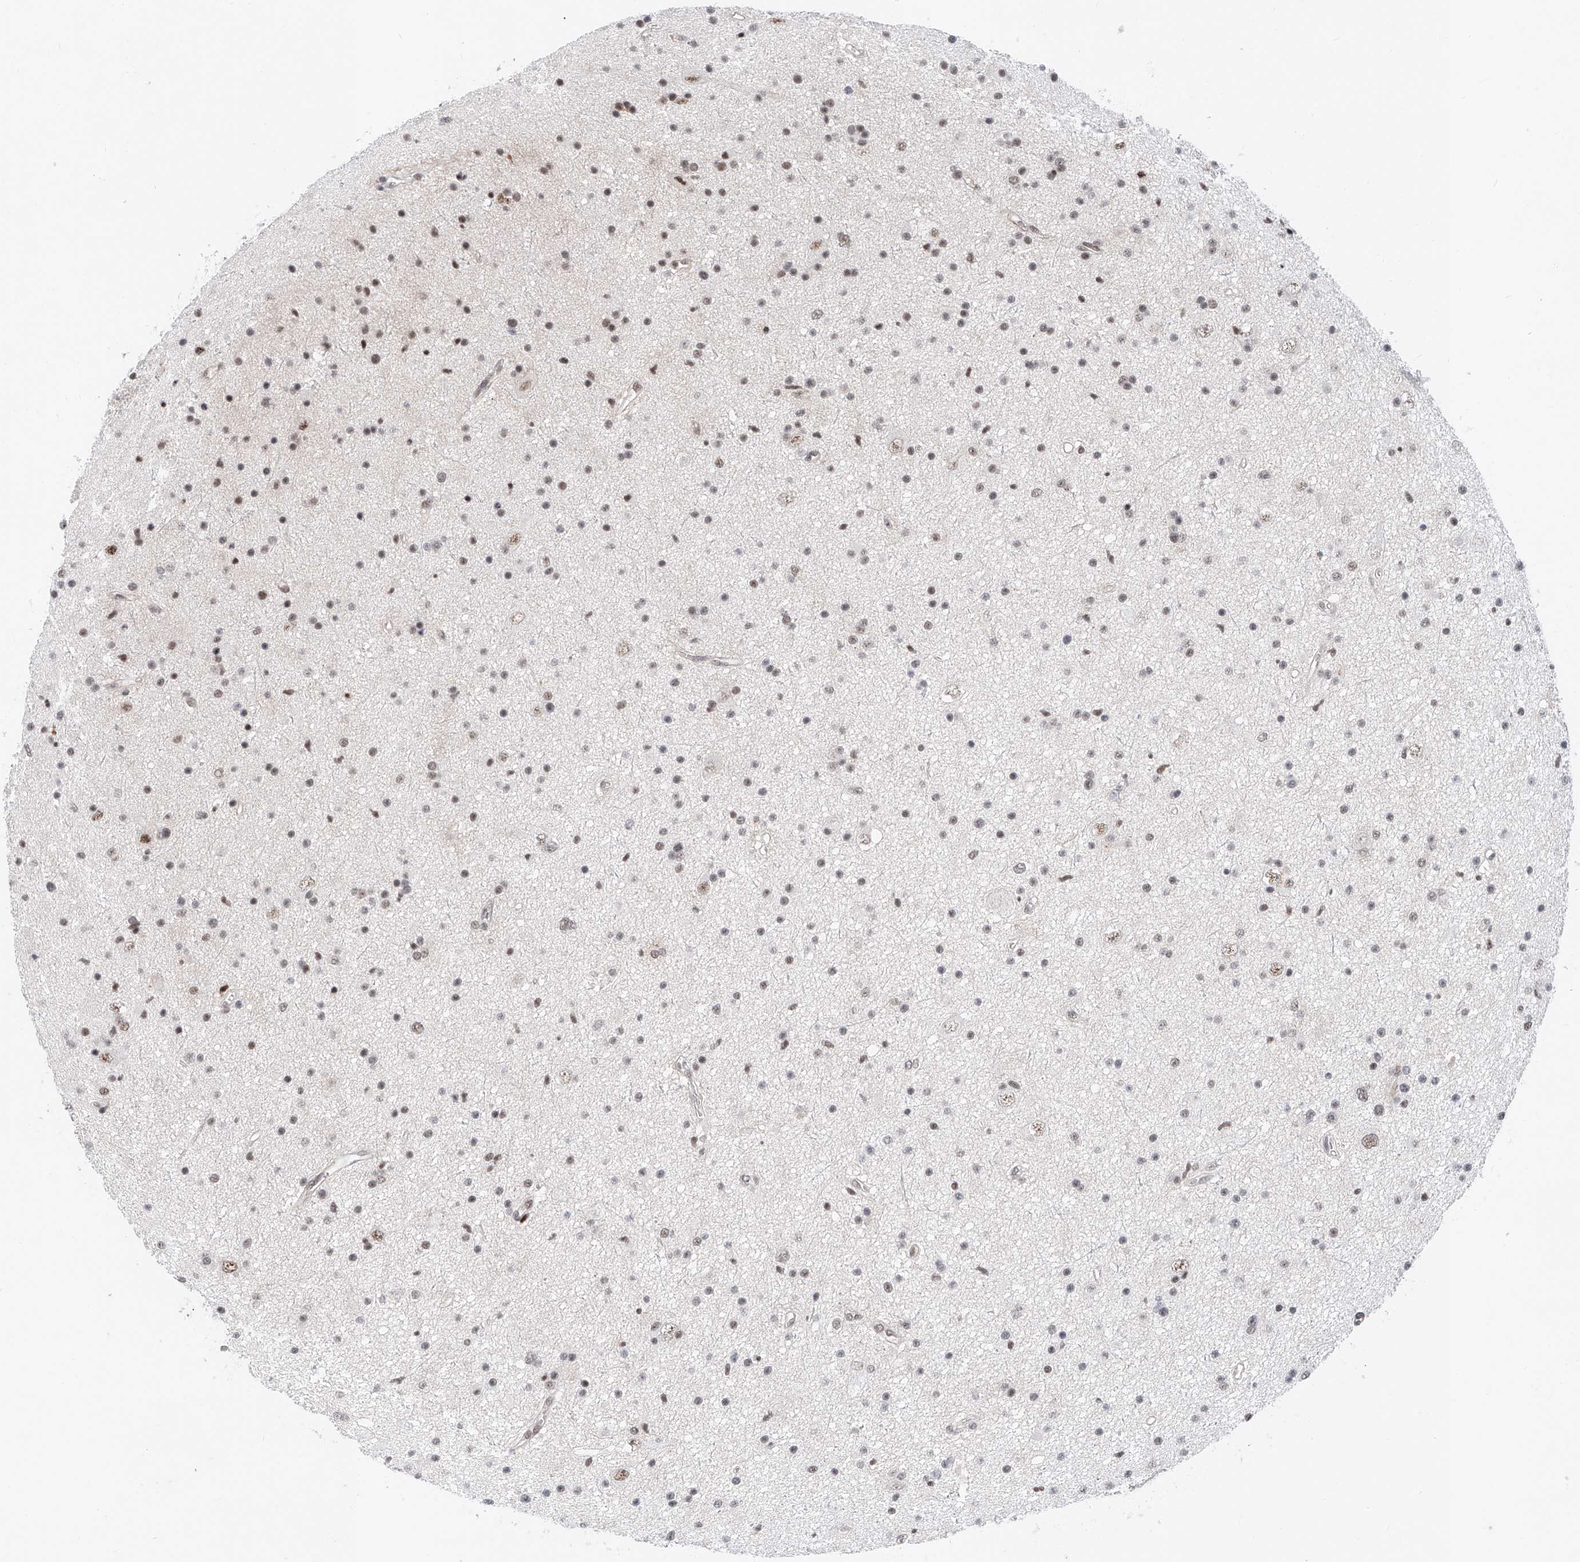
{"staining": {"intensity": "weak", "quantity": ">75%", "location": "nuclear"}, "tissue": "glioma", "cell_type": "Tumor cells", "image_type": "cancer", "snomed": [{"axis": "morphology", "description": "Glioma, malignant, Low grade"}, {"axis": "topography", "description": "Cerebral cortex"}], "caption": "High-magnification brightfield microscopy of malignant glioma (low-grade) stained with DAB (brown) and counterstained with hematoxylin (blue). tumor cells exhibit weak nuclear expression is identified in about>75% of cells. Ihc stains the protein in brown and the nuclei are stained blue.", "gene": "SNRNP200", "patient": {"sex": "female", "age": 39}}